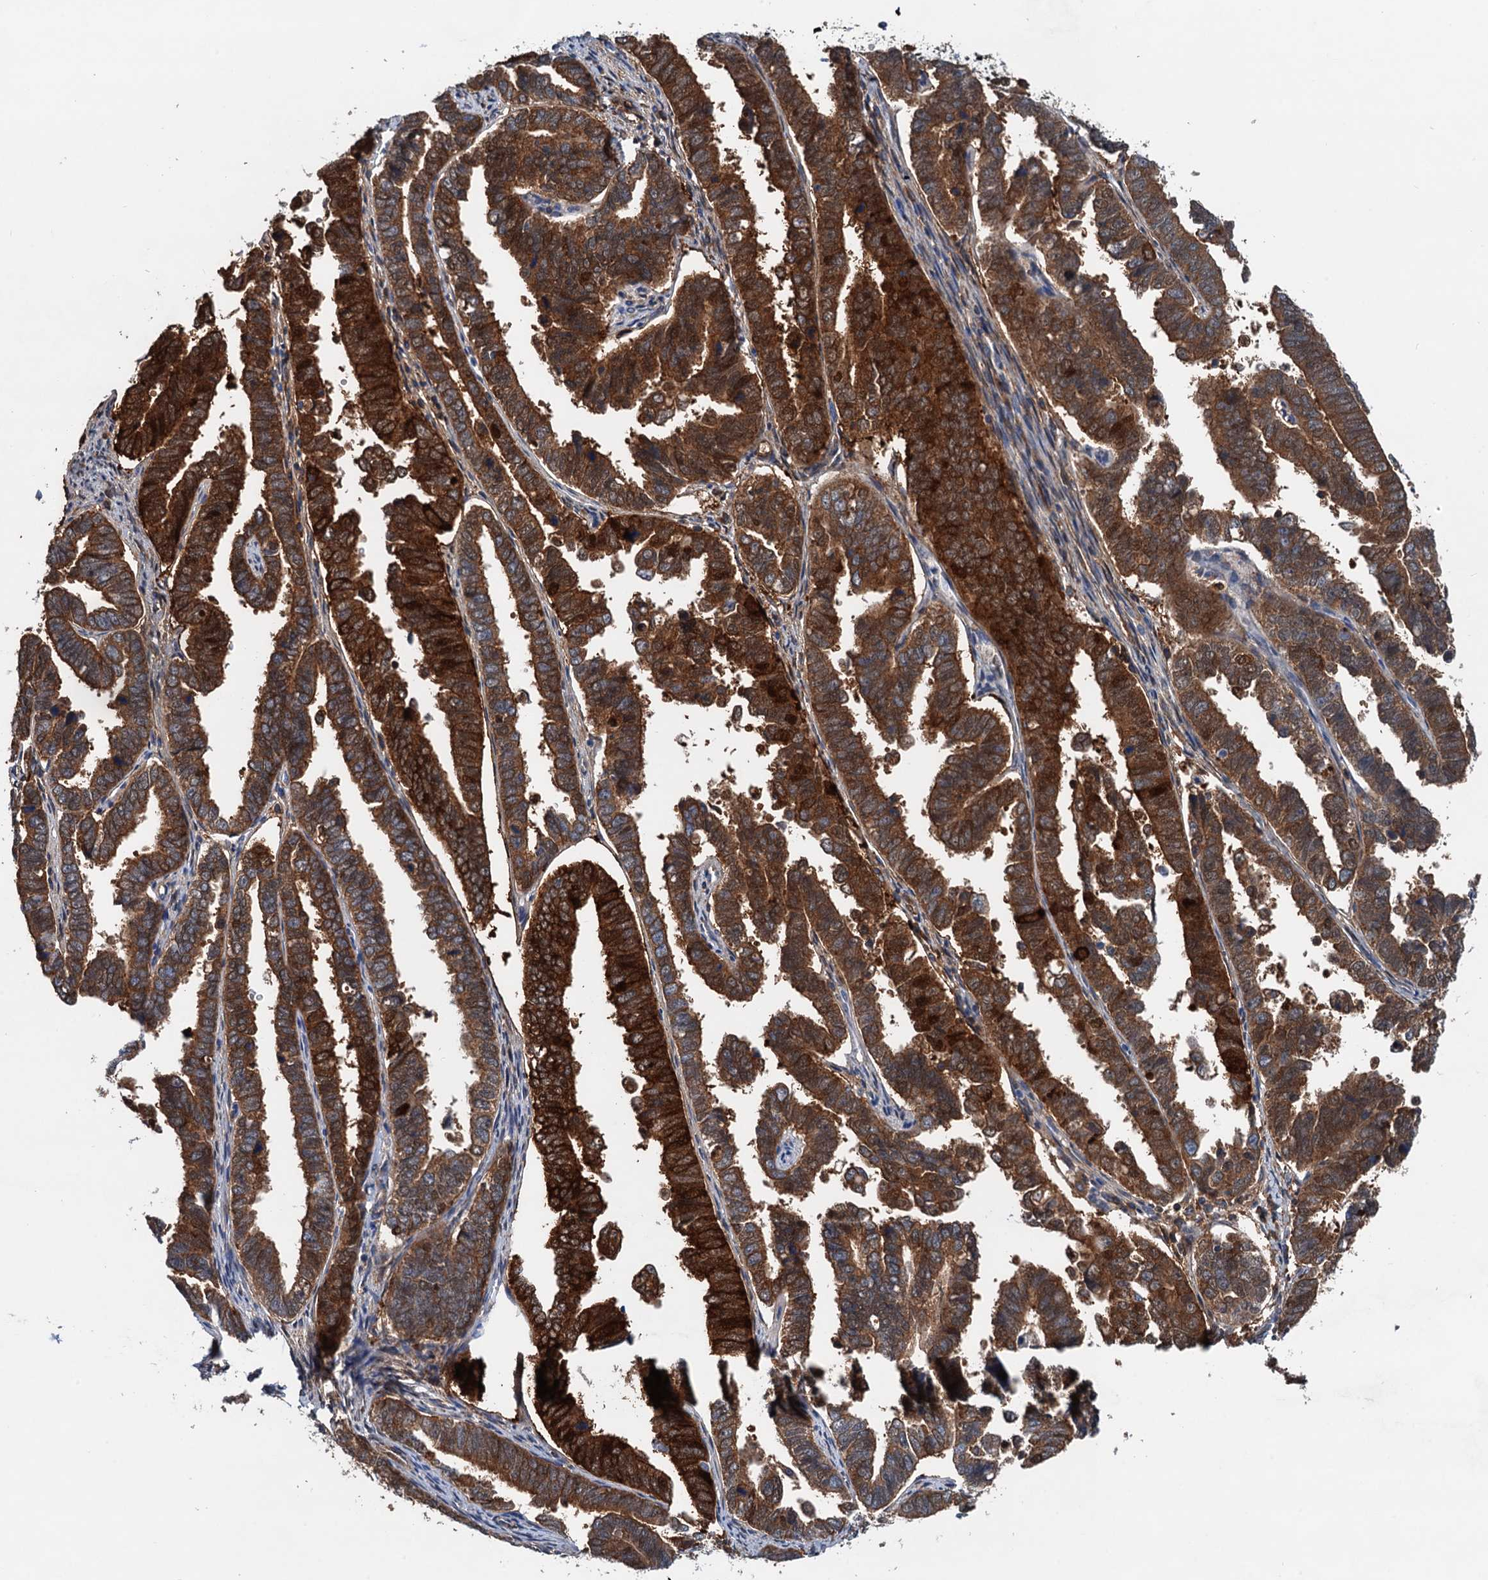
{"staining": {"intensity": "strong", "quantity": ">75%", "location": "cytoplasmic/membranous"}, "tissue": "endometrial cancer", "cell_type": "Tumor cells", "image_type": "cancer", "snomed": [{"axis": "morphology", "description": "Adenocarcinoma, NOS"}, {"axis": "topography", "description": "Endometrium"}], "caption": "A histopathology image of endometrial cancer stained for a protein demonstrates strong cytoplasmic/membranous brown staining in tumor cells. Nuclei are stained in blue.", "gene": "CSTPP1", "patient": {"sex": "female", "age": 75}}